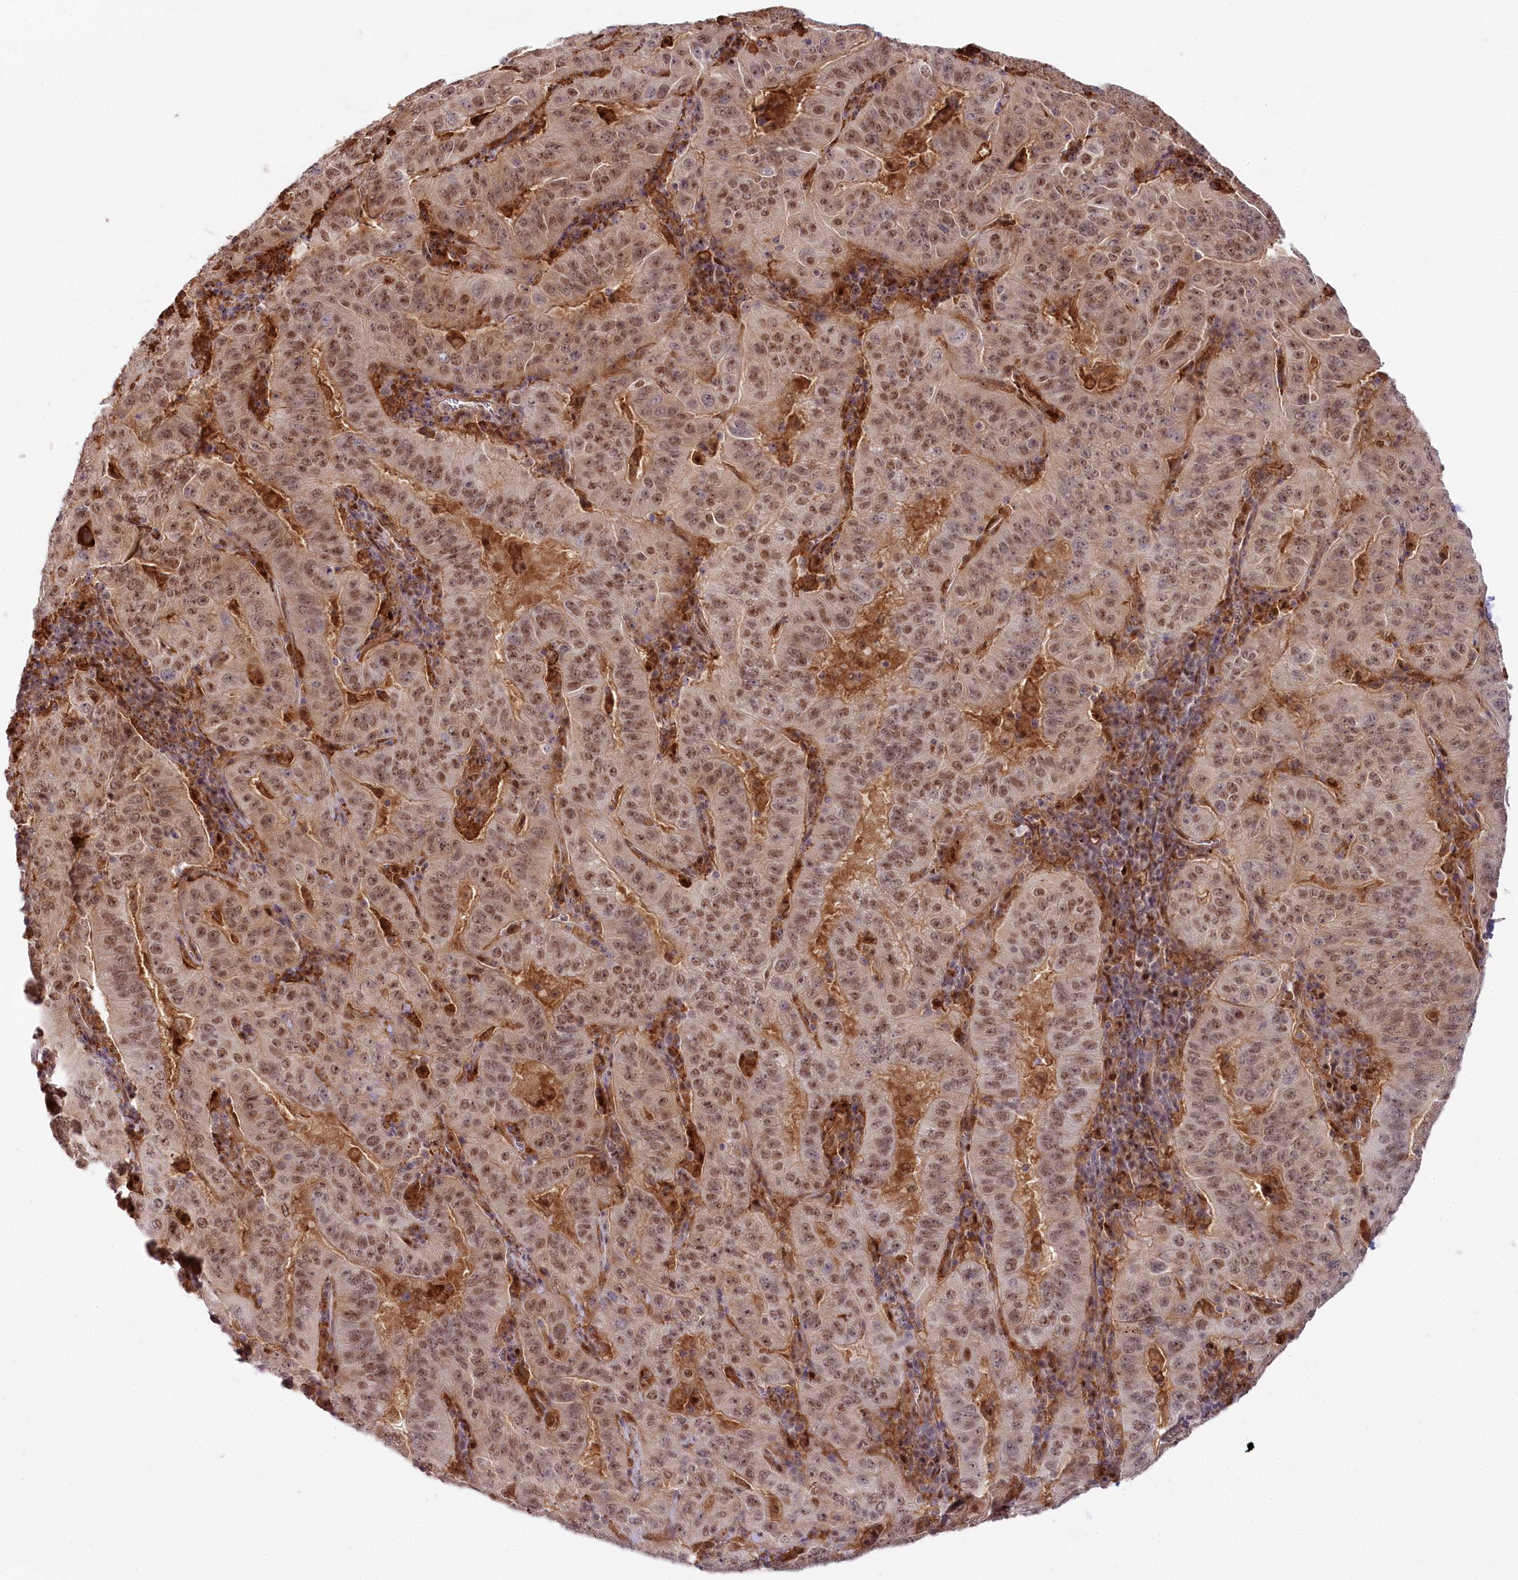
{"staining": {"intensity": "moderate", "quantity": ">75%", "location": "nuclear"}, "tissue": "pancreatic cancer", "cell_type": "Tumor cells", "image_type": "cancer", "snomed": [{"axis": "morphology", "description": "Adenocarcinoma, NOS"}, {"axis": "topography", "description": "Pancreas"}], "caption": "This micrograph exhibits IHC staining of human pancreatic cancer (adenocarcinoma), with medium moderate nuclear expression in approximately >75% of tumor cells.", "gene": "TUBGCP2", "patient": {"sex": "male", "age": 63}}